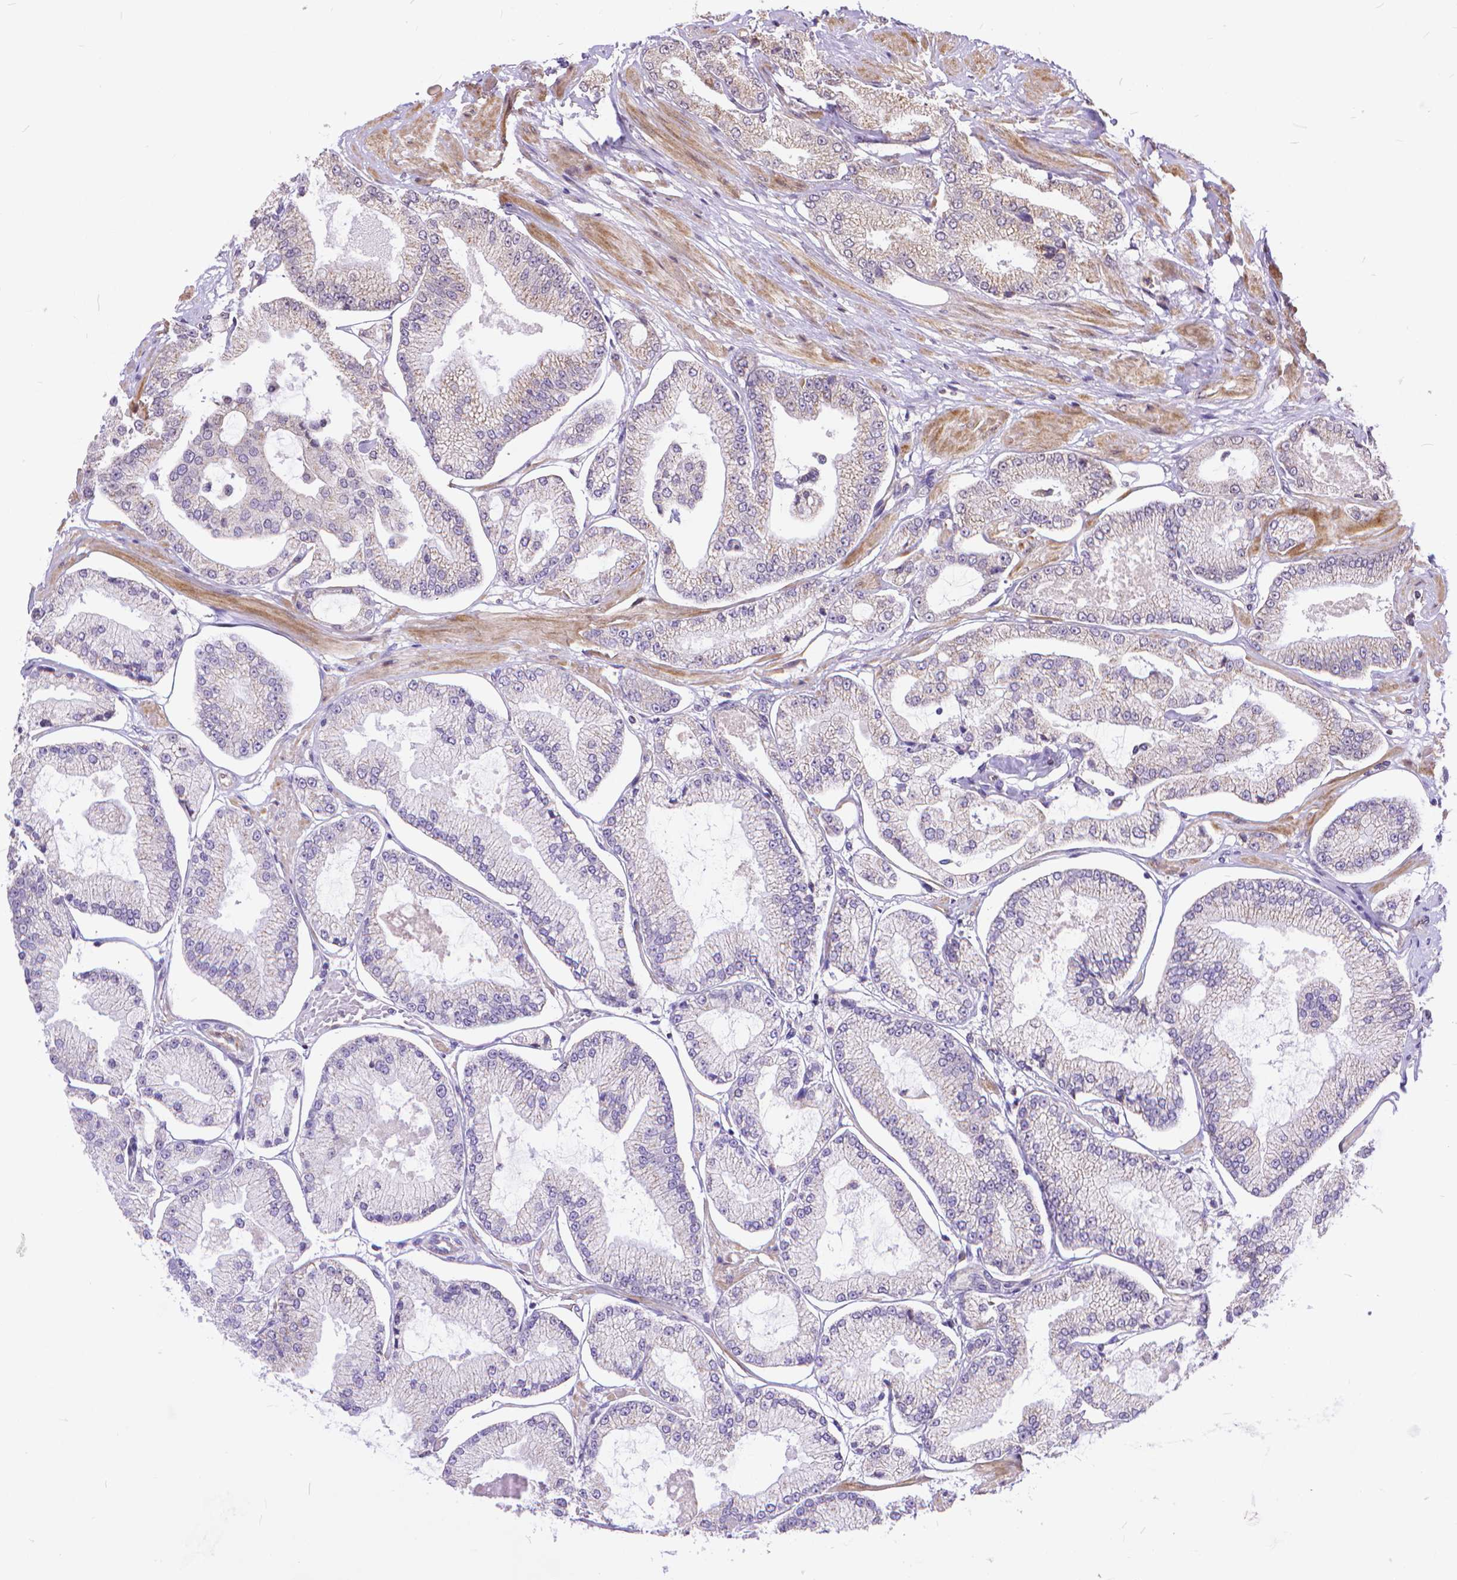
{"staining": {"intensity": "negative", "quantity": "none", "location": "none"}, "tissue": "prostate cancer", "cell_type": "Tumor cells", "image_type": "cancer", "snomed": [{"axis": "morphology", "description": "Adenocarcinoma, Low grade"}, {"axis": "topography", "description": "Prostate"}], "caption": "This is an IHC photomicrograph of prostate low-grade adenocarcinoma. There is no positivity in tumor cells.", "gene": "TMEM135", "patient": {"sex": "male", "age": 55}}